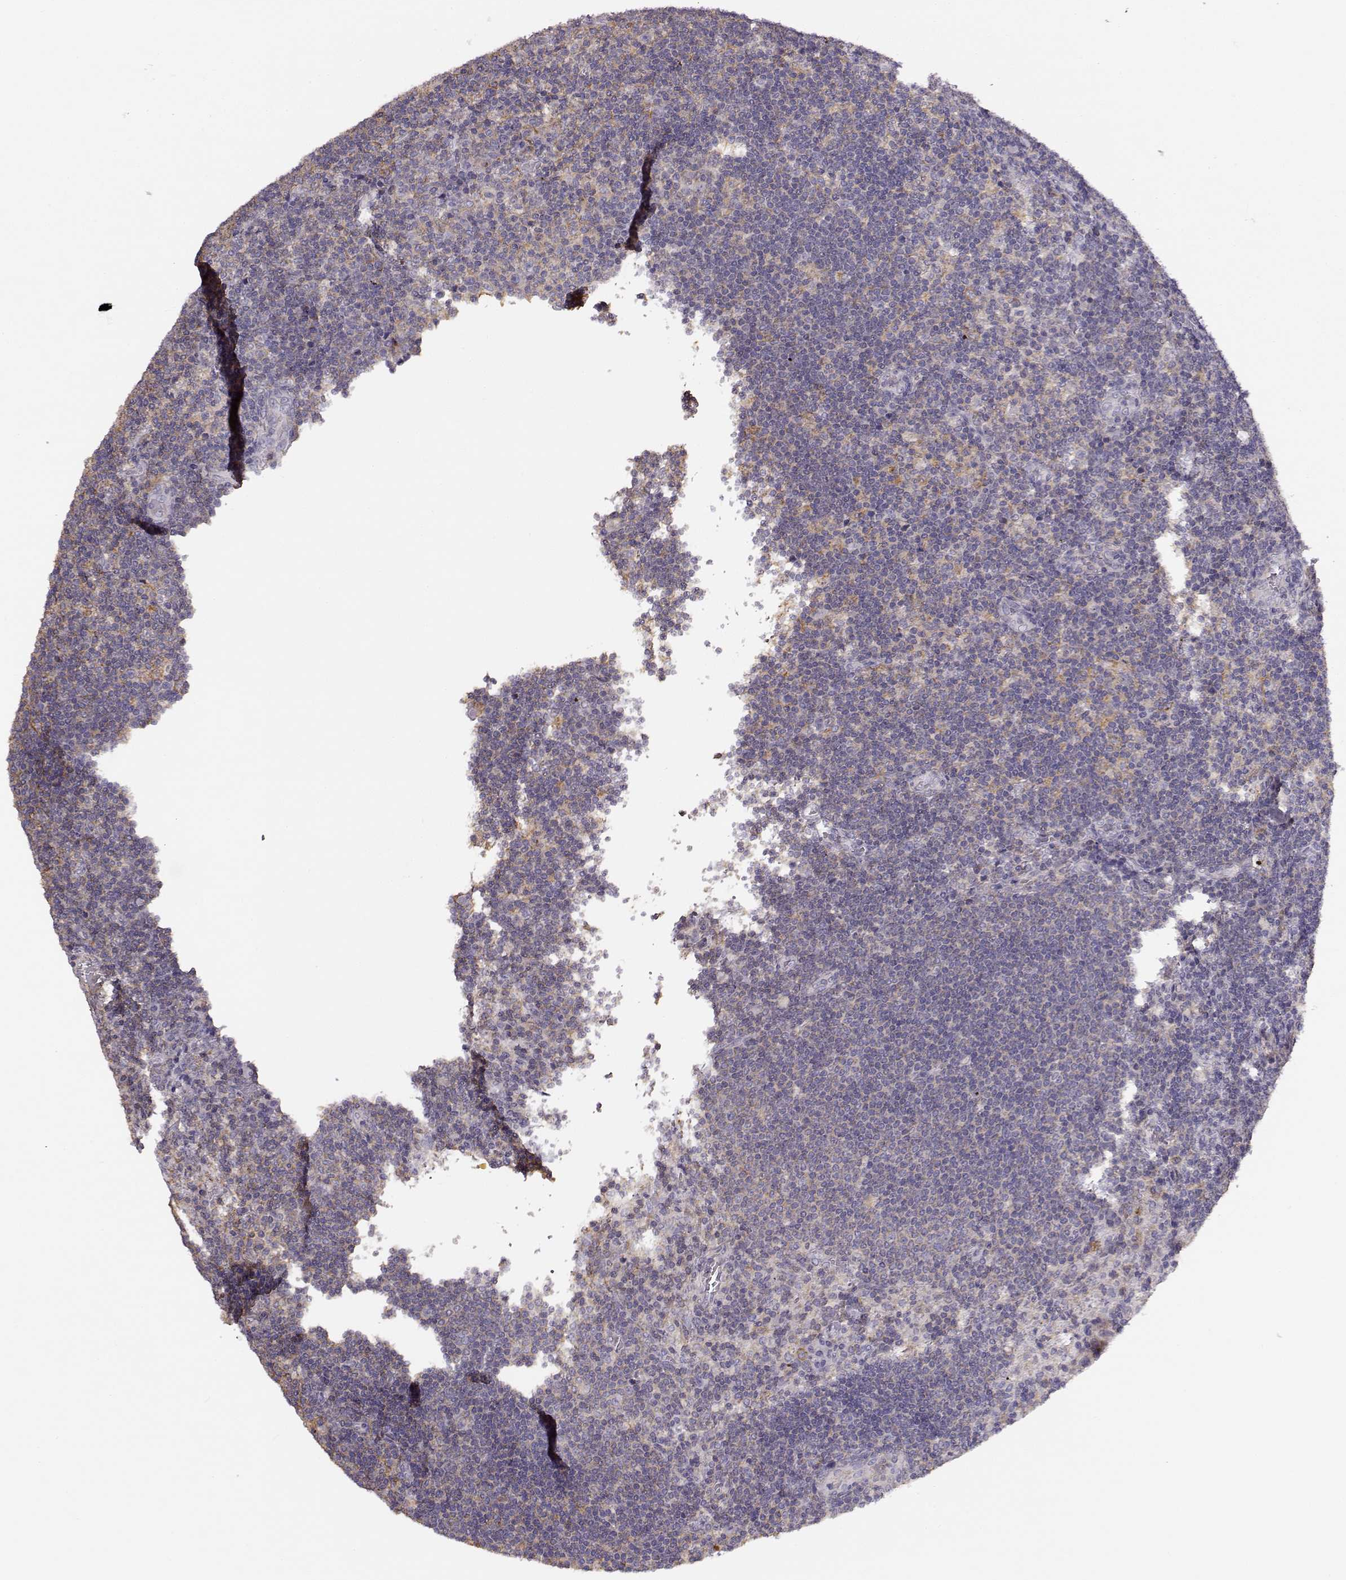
{"staining": {"intensity": "weak", "quantity": "<25%", "location": "cytoplasmic/membranous"}, "tissue": "lymph node", "cell_type": "Germinal center cells", "image_type": "normal", "snomed": [{"axis": "morphology", "description": "Normal tissue, NOS"}, {"axis": "topography", "description": "Lymph node"}], "caption": "There is no significant expression in germinal center cells of lymph node. The staining was performed using DAB to visualize the protein expression in brown, while the nuclei were stained in blue with hematoxylin (Magnification: 20x).", "gene": "DAPL1", "patient": {"sex": "male", "age": 63}}